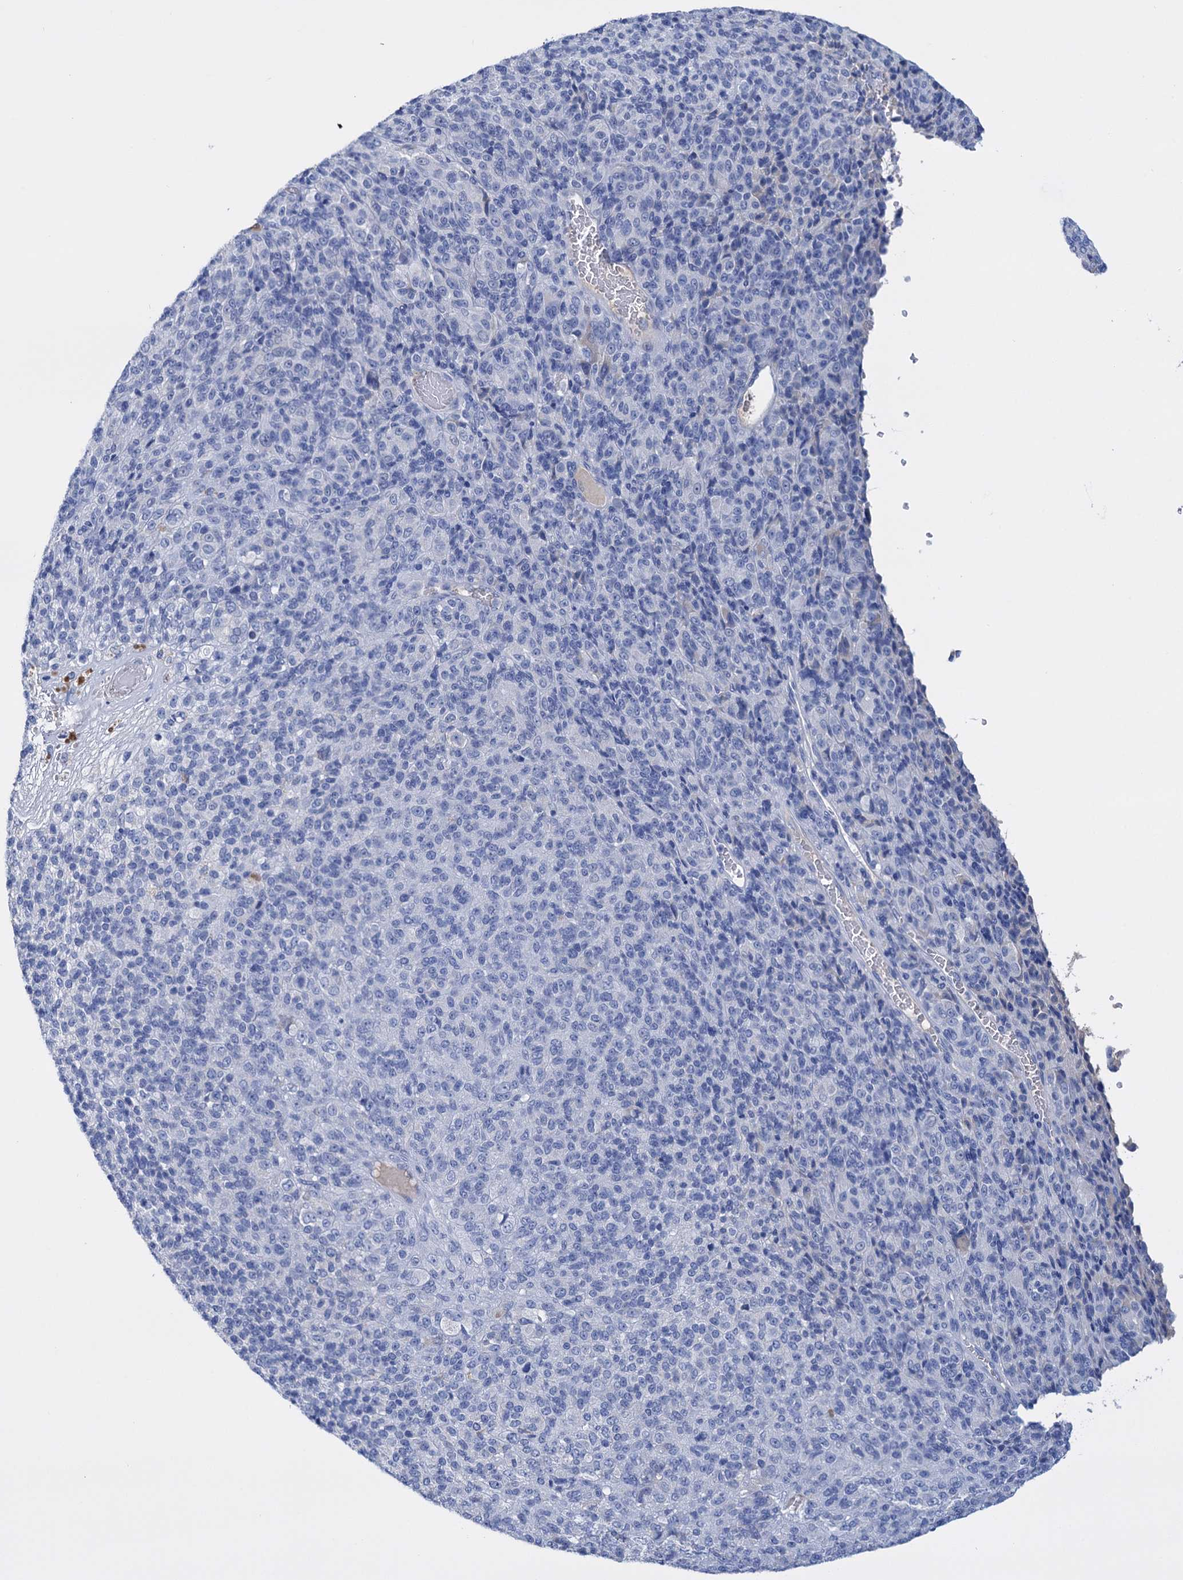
{"staining": {"intensity": "negative", "quantity": "none", "location": "none"}, "tissue": "melanoma", "cell_type": "Tumor cells", "image_type": "cancer", "snomed": [{"axis": "morphology", "description": "Malignant melanoma, Metastatic site"}, {"axis": "topography", "description": "Brain"}], "caption": "An image of melanoma stained for a protein exhibits no brown staining in tumor cells.", "gene": "FBXW12", "patient": {"sex": "female", "age": 56}}